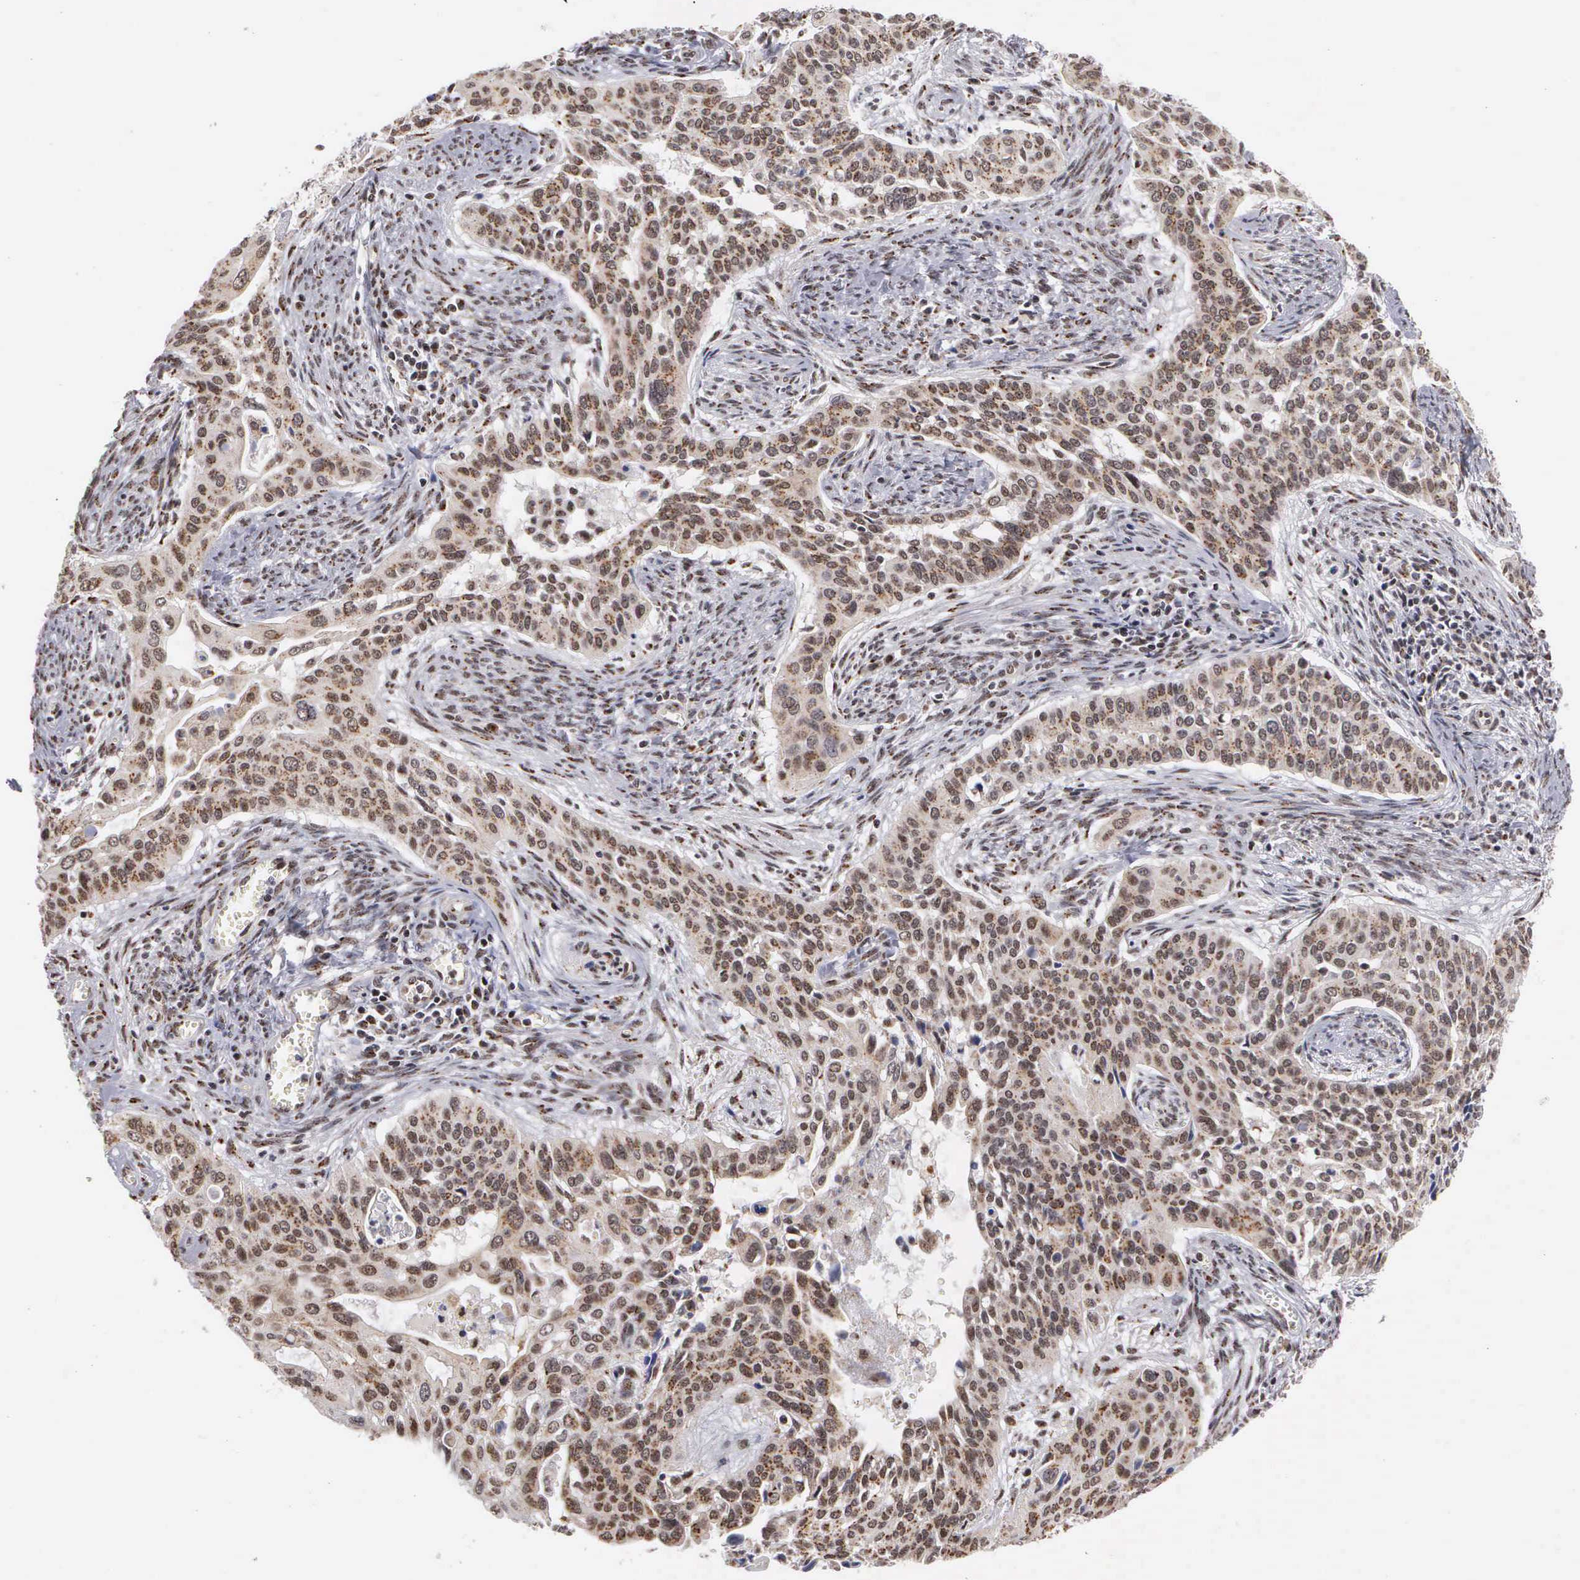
{"staining": {"intensity": "moderate", "quantity": ">75%", "location": "cytoplasmic/membranous,nuclear"}, "tissue": "cervical cancer", "cell_type": "Tumor cells", "image_type": "cancer", "snomed": [{"axis": "morphology", "description": "Squamous cell carcinoma, NOS"}, {"axis": "topography", "description": "Cervix"}], "caption": "Moderate cytoplasmic/membranous and nuclear positivity for a protein is appreciated in approximately >75% of tumor cells of cervical cancer using immunohistochemistry.", "gene": "GTF2A1", "patient": {"sex": "female", "age": 34}}